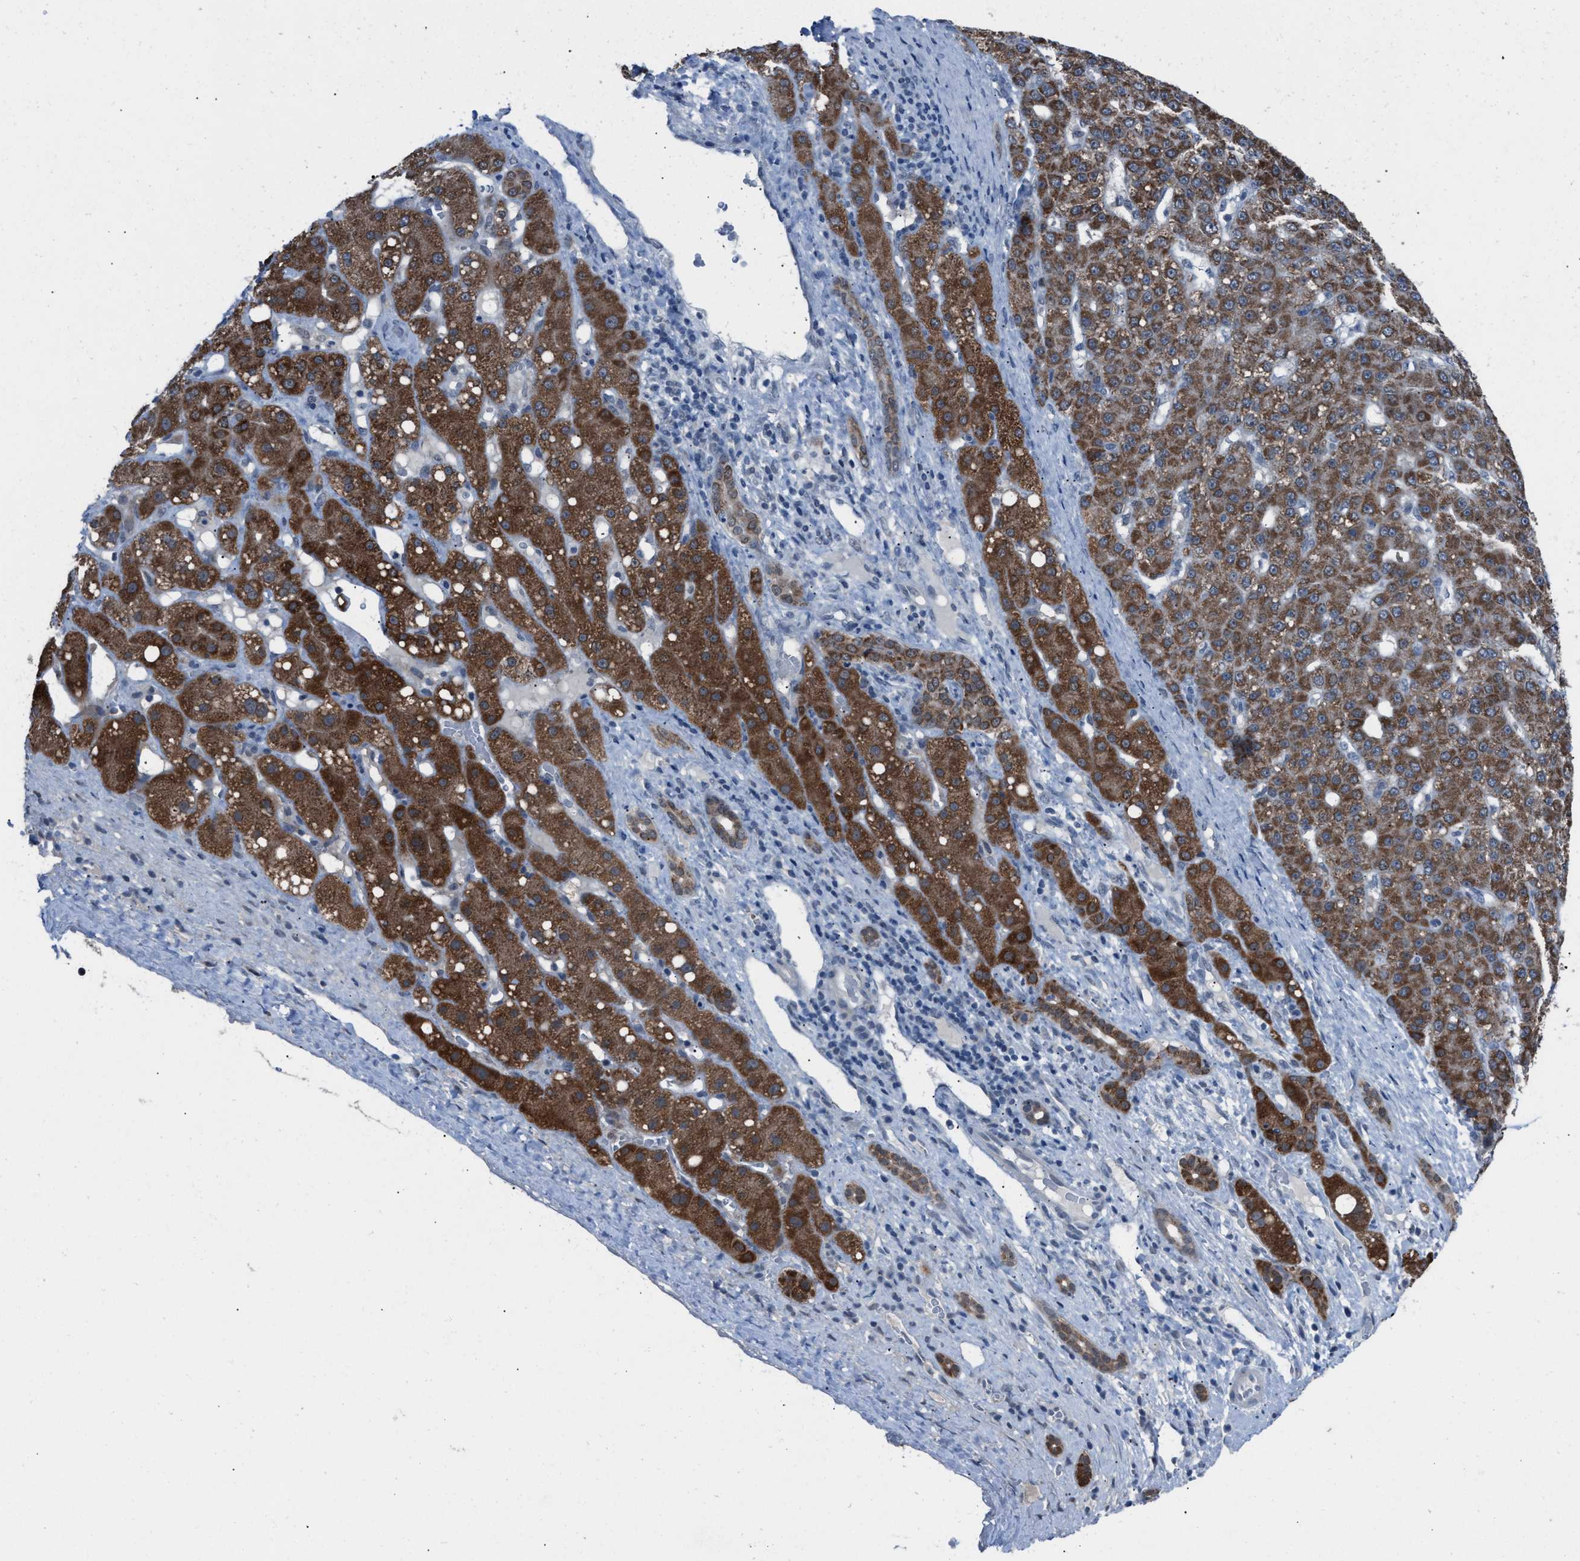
{"staining": {"intensity": "strong", "quantity": ">75%", "location": "cytoplasmic/membranous"}, "tissue": "liver cancer", "cell_type": "Tumor cells", "image_type": "cancer", "snomed": [{"axis": "morphology", "description": "Carcinoma, Hepatocellular, NOS"}, {"axis": "topography", "description": "Liver"}], "caption": "DAB immunohistochemical staining of liver cancer demonstrates strong cytoplasmic/membranous protein positivity in approximately >75% of tumor cells.", "gene": "ANAPC11", "patient": {"sex": "male", "age": 67}}